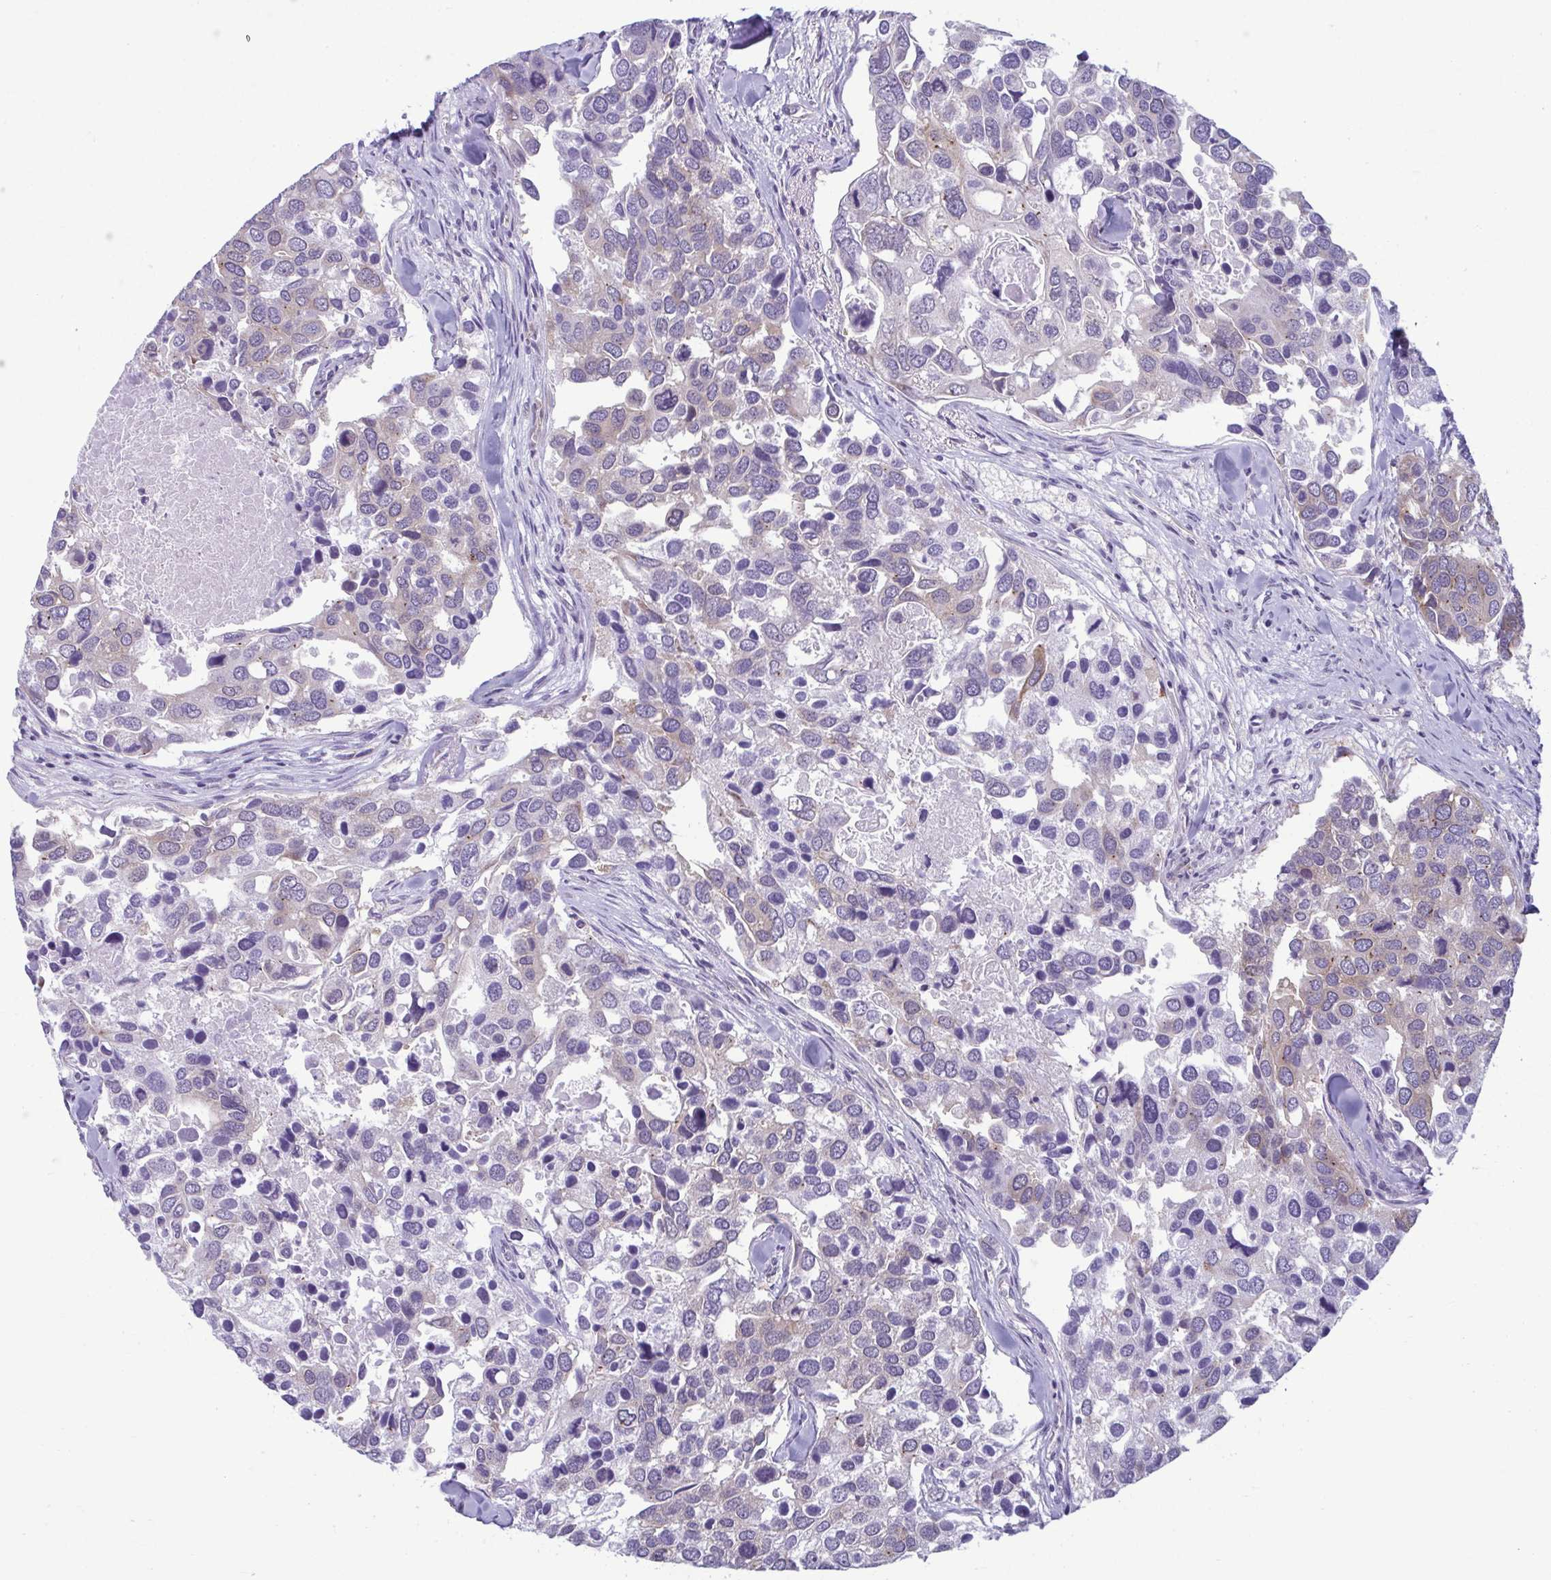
{"staining": {"intensity": "weak", "quantity": "<25%", "location": "cytoplasmic/membranous"}, "tissue": "breast cancer", "cell_type": "Tumor cells", "image_type": "cancer", "snomed": [{"axis": "morphology", "description": "Duct carcinoma"}, {"axis": "topography", "description": "Breast"}], "caption": "This photomicrograph is of infiltrating ductal carcinoma (breast) stained with immunohistochemistry (IHC) to label a protein in brown with the nuclei are counter-stained blue. There is no positivity in tumor cells. The staining was performed using DAB (3,3'-diaminobenzidine) to visualize the protein expression in brown, while the nuclei were stained in blue with hematoxylin (Magnification: 20x).", "gene": "TMEM108", "patient": {"sex": "female", "age": 83}}